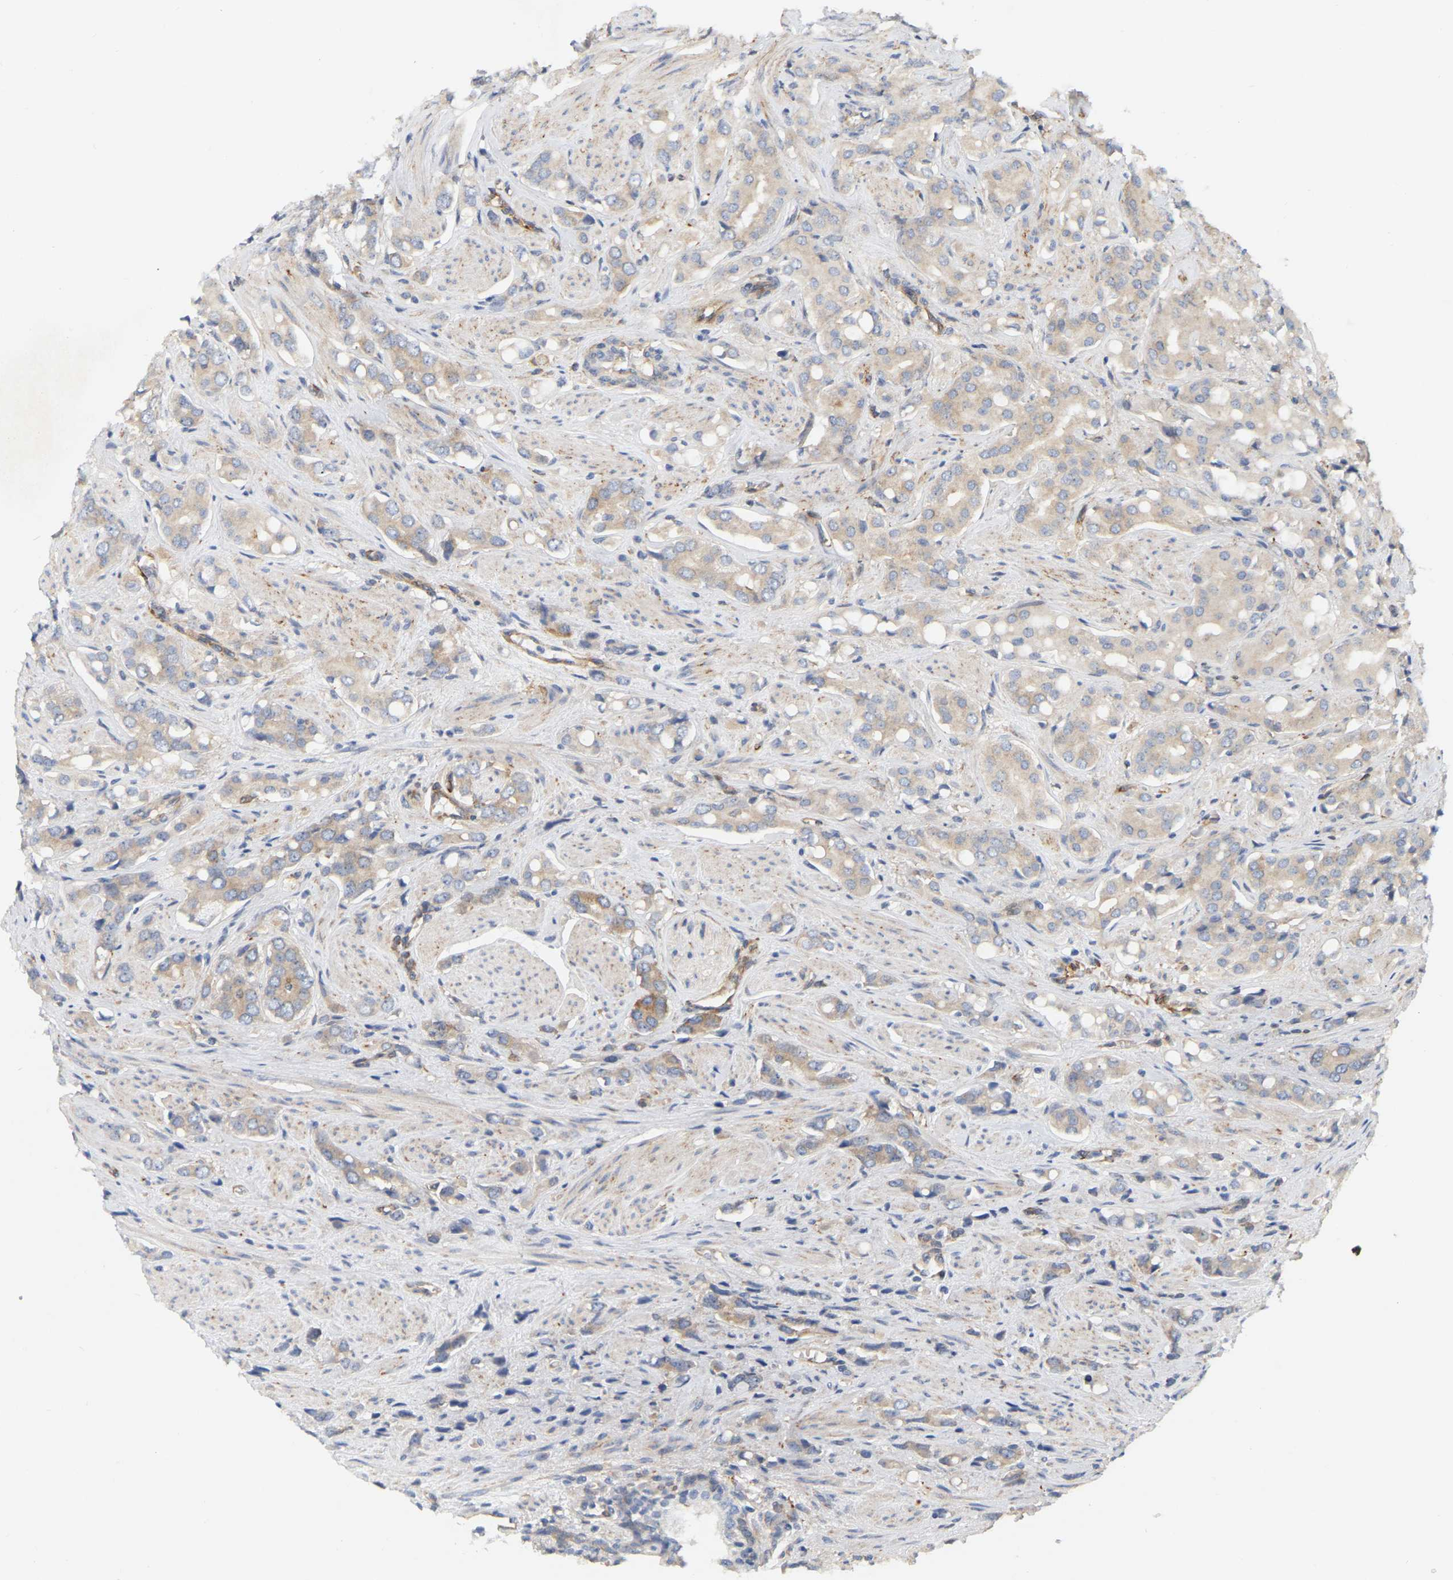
{"staining": {"intensity": "weak", "quantity": "25%-75%", "location": "cytoplasmic/membranous"}, "tissue": "prostate cancer", "cell_type": "Tumor cells", "image_type": "cancer", "snomed": [{"axis": "morphology", "description": "Adenocarcinoma, High grade"}, {"axis": "topography", "description": "Prostate"}], "caption": "Protein staining demonstrates weak cytoplasmic/membranous positivity in about 25%-75% of tumor cells in prostate cancer (high-grade adenocarcinoma).", "gene": "RAPH1", "patient": {"sex": "male", "age": 52}}